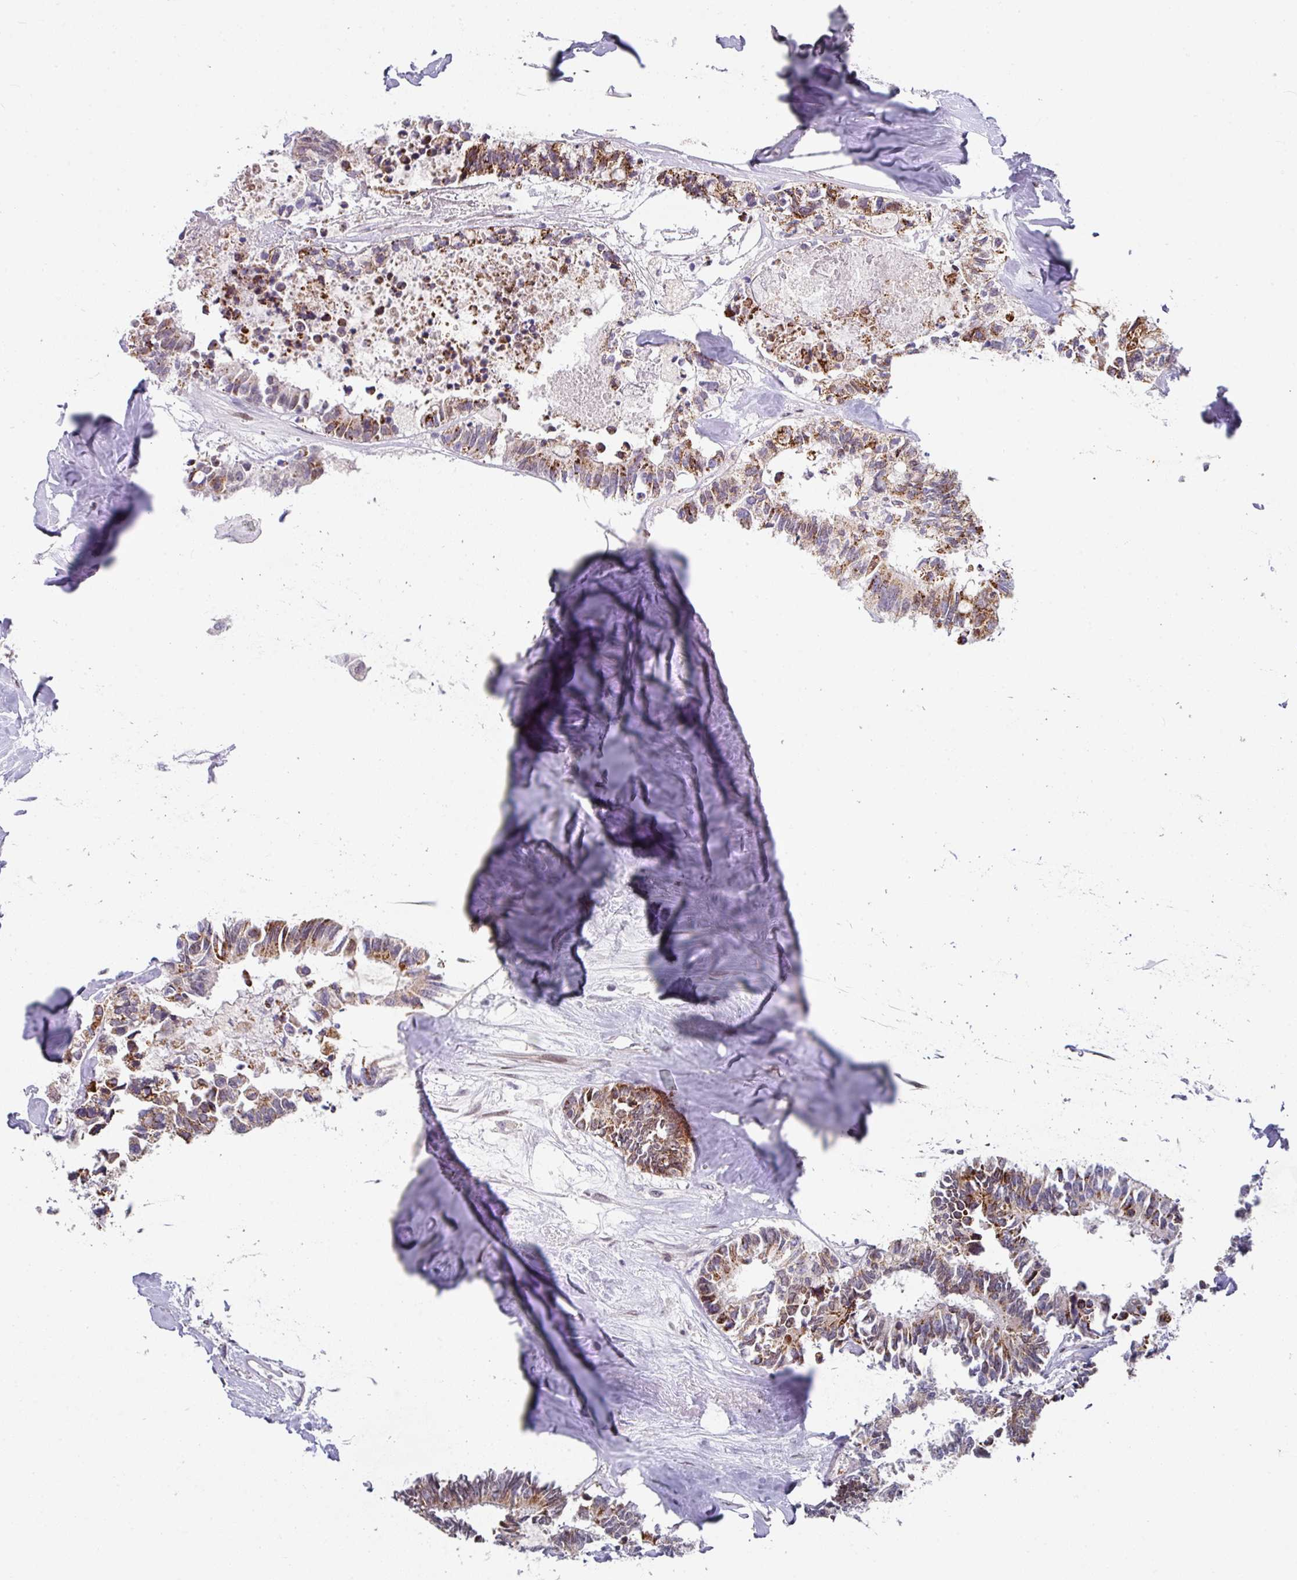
{"staining": {"intensity": "moderate", "quantity": ">75%", "location": "cytoplasmic/membranous"}, "tissue": "colorectal cancer", "cell_type": "Tumor cells", "image_type": "cancer", "snomed": [{"axis": "morphology", "description": "Adenocarcinoma, NOS"}, {"axis": "topography", "description": "Colon"}, {"axis": "topography", "description": "Rectum"}], "caption": "A brown stain highlights moderate cytoplasmic/membranous expression of a protein in human adenocarcinoma (colorectal) tumor cells.", "gene": "CBX7", "patient": {"sex": "male", "age": 57}}